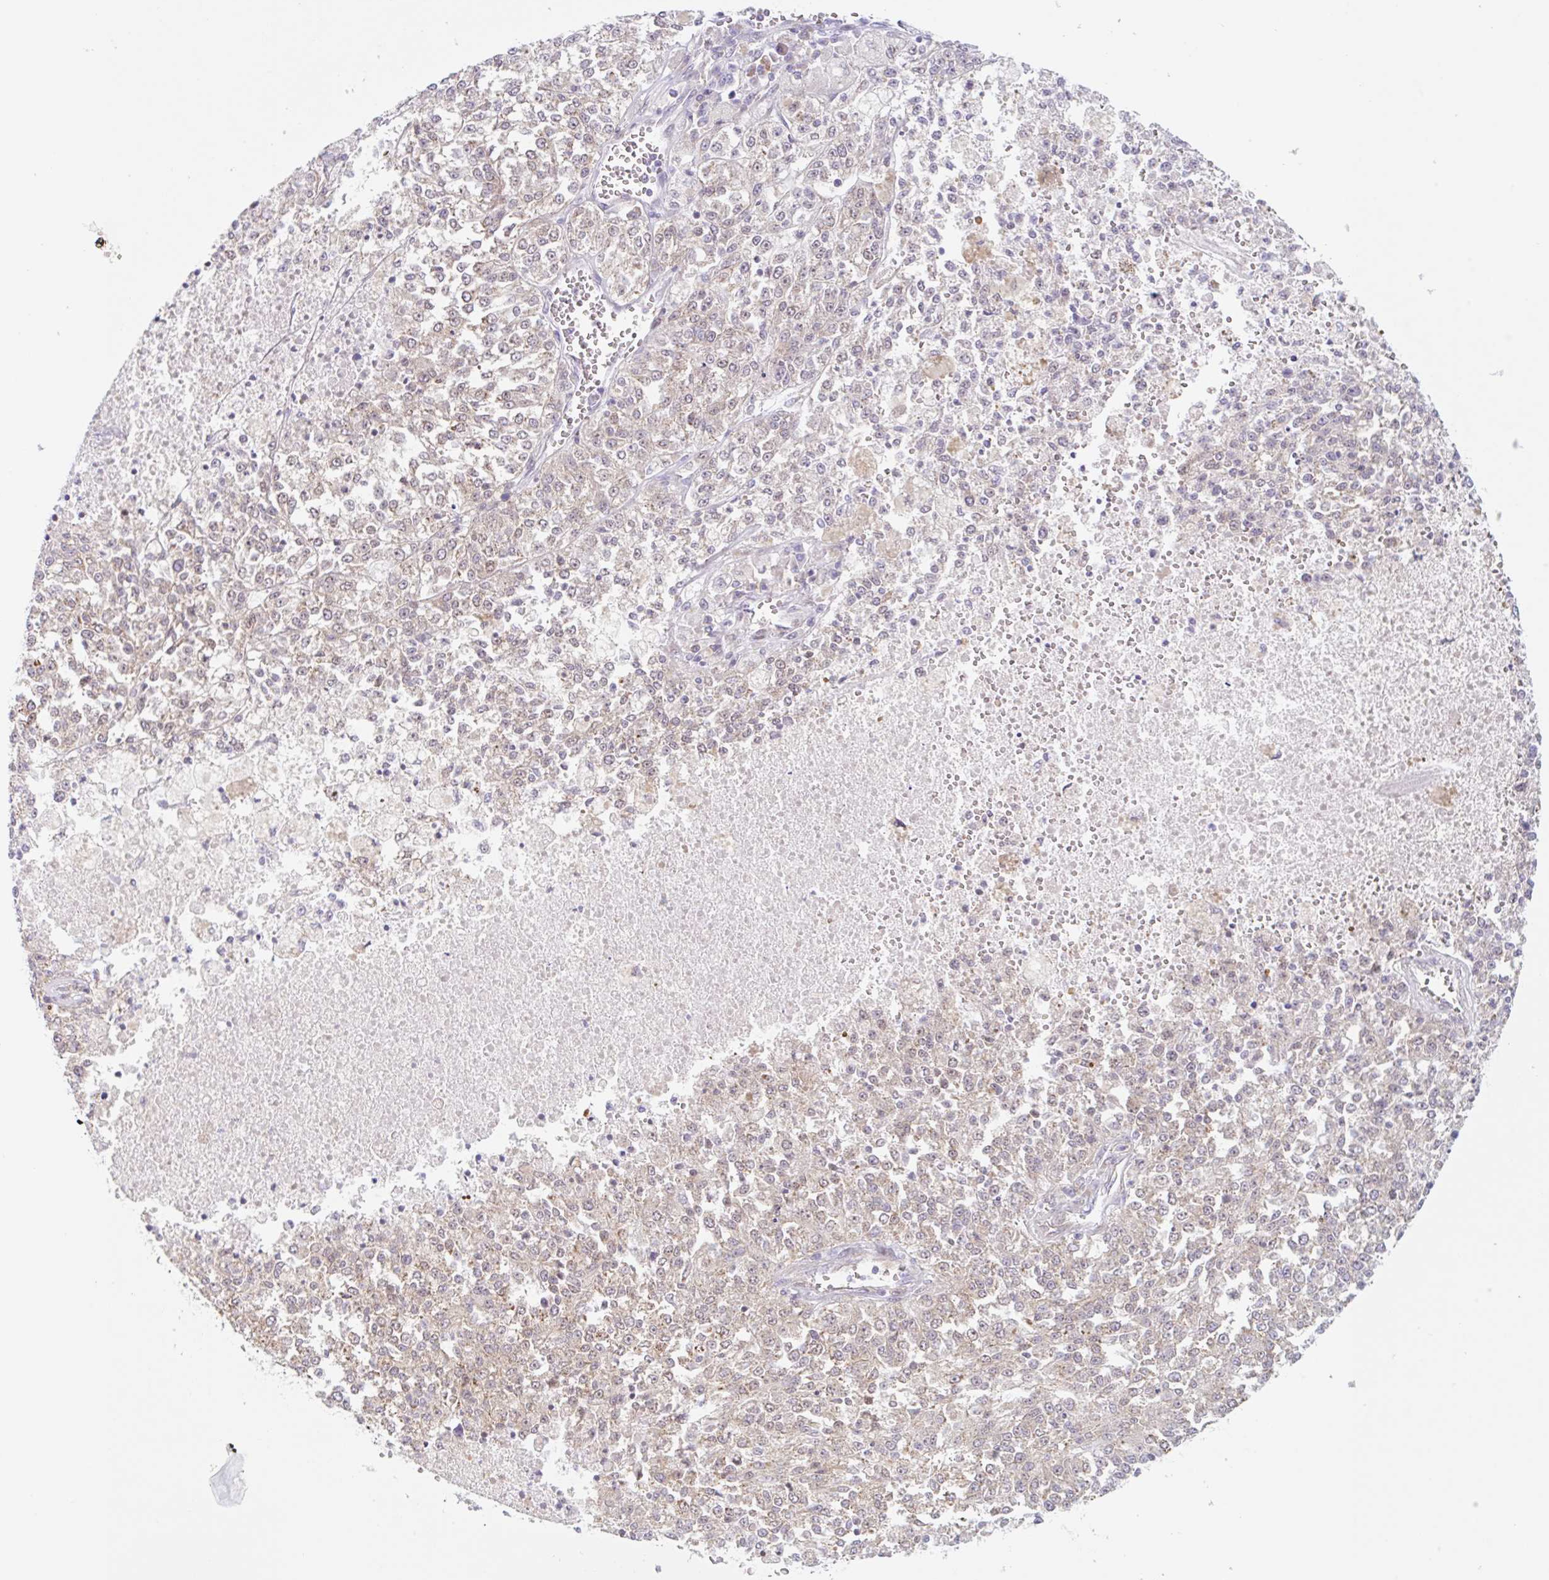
{"staining": {"intensity": "weak", "quantity": "25%-75%", "location": "cytoplasmic/membranous"}, "tissue": "melanoma", "cell_type": "Tumor cells", "image_type": "cancer", "snomed": [{"axis": "morphology", "description": "Malignant melanoma, NOS"}, {"axis": "topography", "description": "Skin"}], "caption": "The immunohistochemical stain shows weak cytoplasmic/membranous positivity in tumor cells of melanoma tissue.", "gene": "TBPL2", "patient": {"sex": "female", "age": 64}}